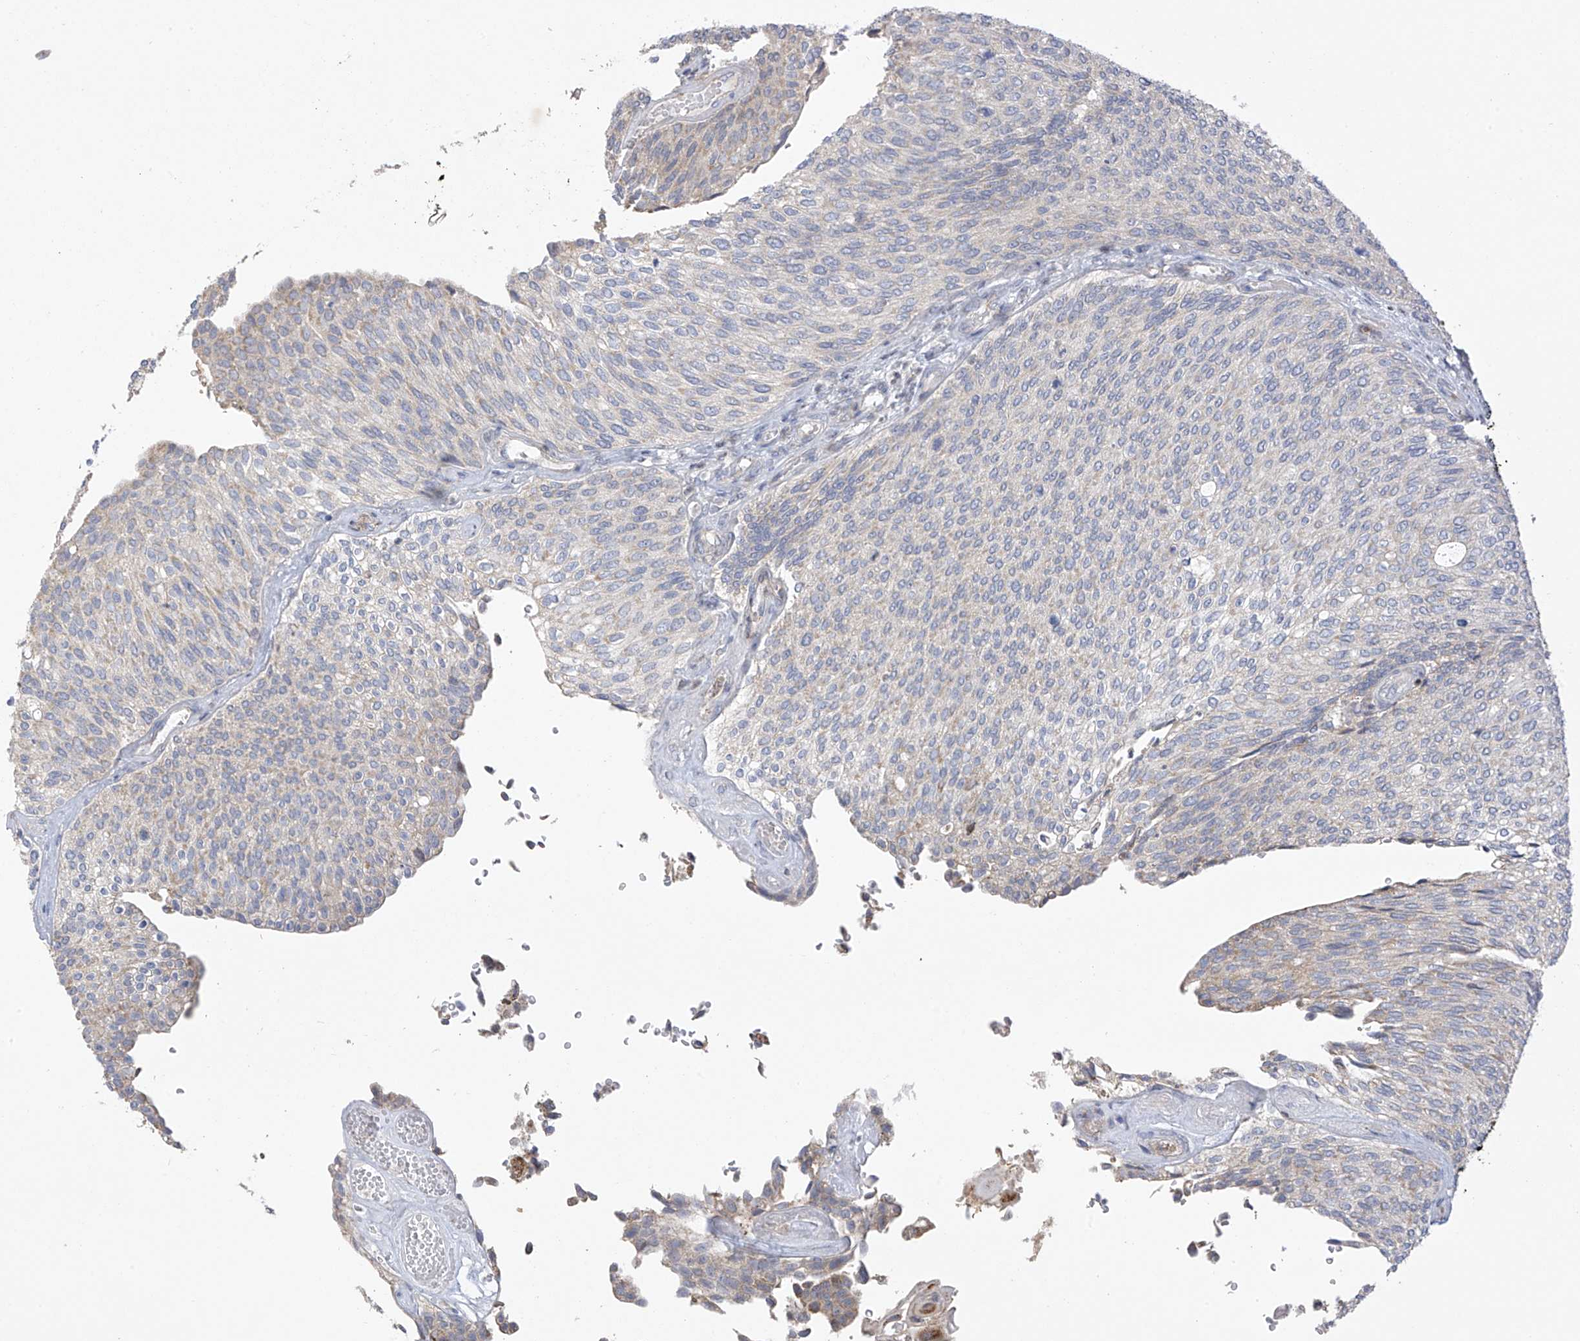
{"staining": {"intensity": "negative", "quantity": "none", "location": "none"}, "tissue": "urothelial cancer", "cell_type": "Tumor cells", "image_type": "cancer", "snomed": [{"axis": "morphology", "description": "Urothelial carcinoma, Low grade"}, {"axis": "topography", "description": "Urinary bladder"}], "caption": "Micrograph shows no significant protein expression in tumor cells of urothelial carcinoma (low-grade).", "gene": "SLCO4A1", "patient": {"sex": "female", "age": 79}}